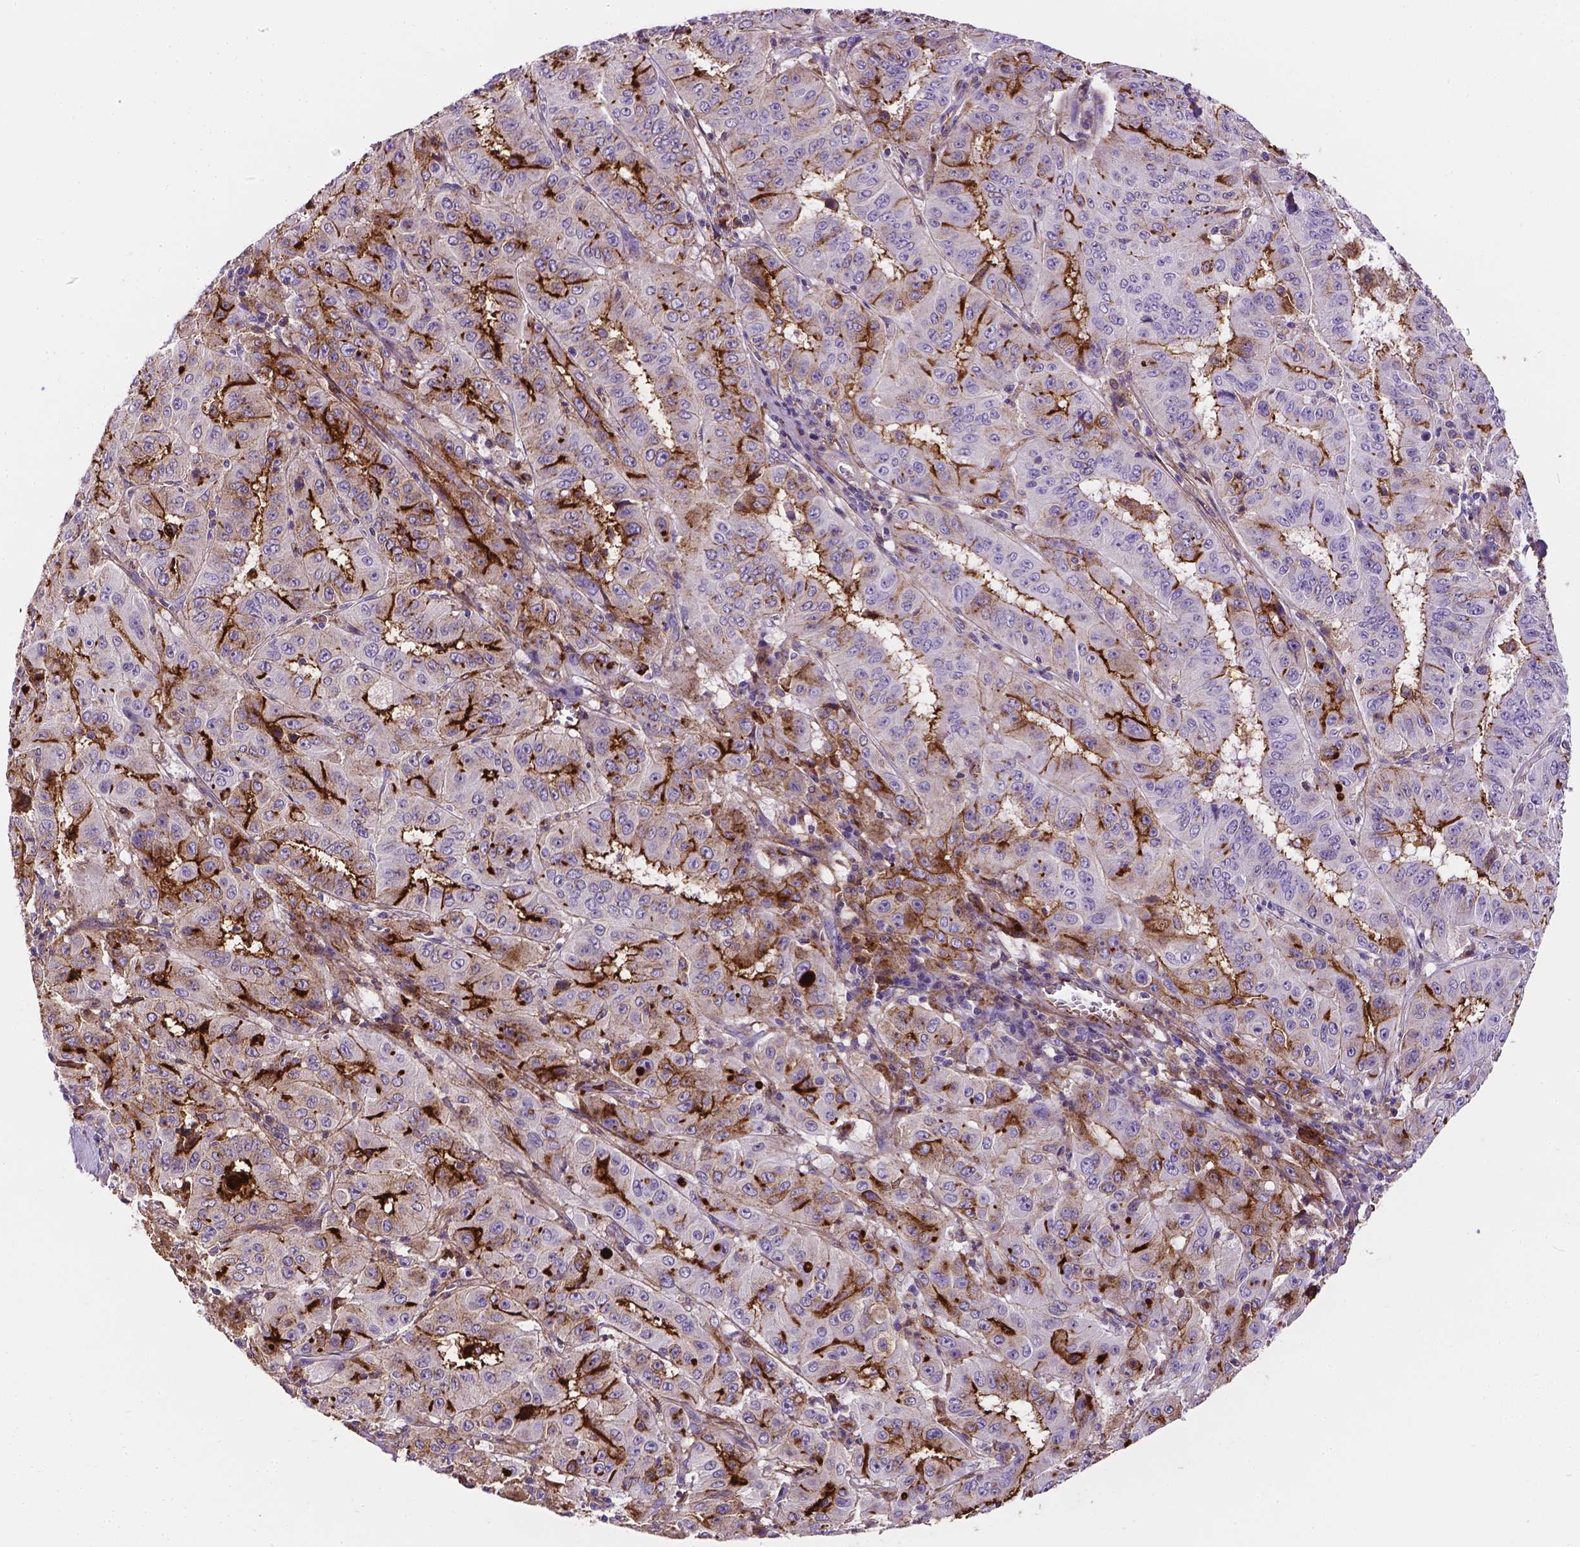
{"staining": {"intensity": "negative", "quantity": "none", "location": "none"}, "tissue": "pancreatic cancer", "cell_type": "Tumor cells", "image_type": "cancer", "snomed": [{"axis": "morphology", "description": "Adenocarcinoma, NOS"}, {"axis": "topography", "description": "Pancreas"}], "caption": "An image of human pancreatic adenocarcinoma is negative for staining in tumor cells. (Stains: DAB immunohistochemistry with hematoxylin counter stain, Microscopy: brightfield microscopy at high magnification).", "gene": "APOE", "patient": {"sex": "male", "age": 63}}